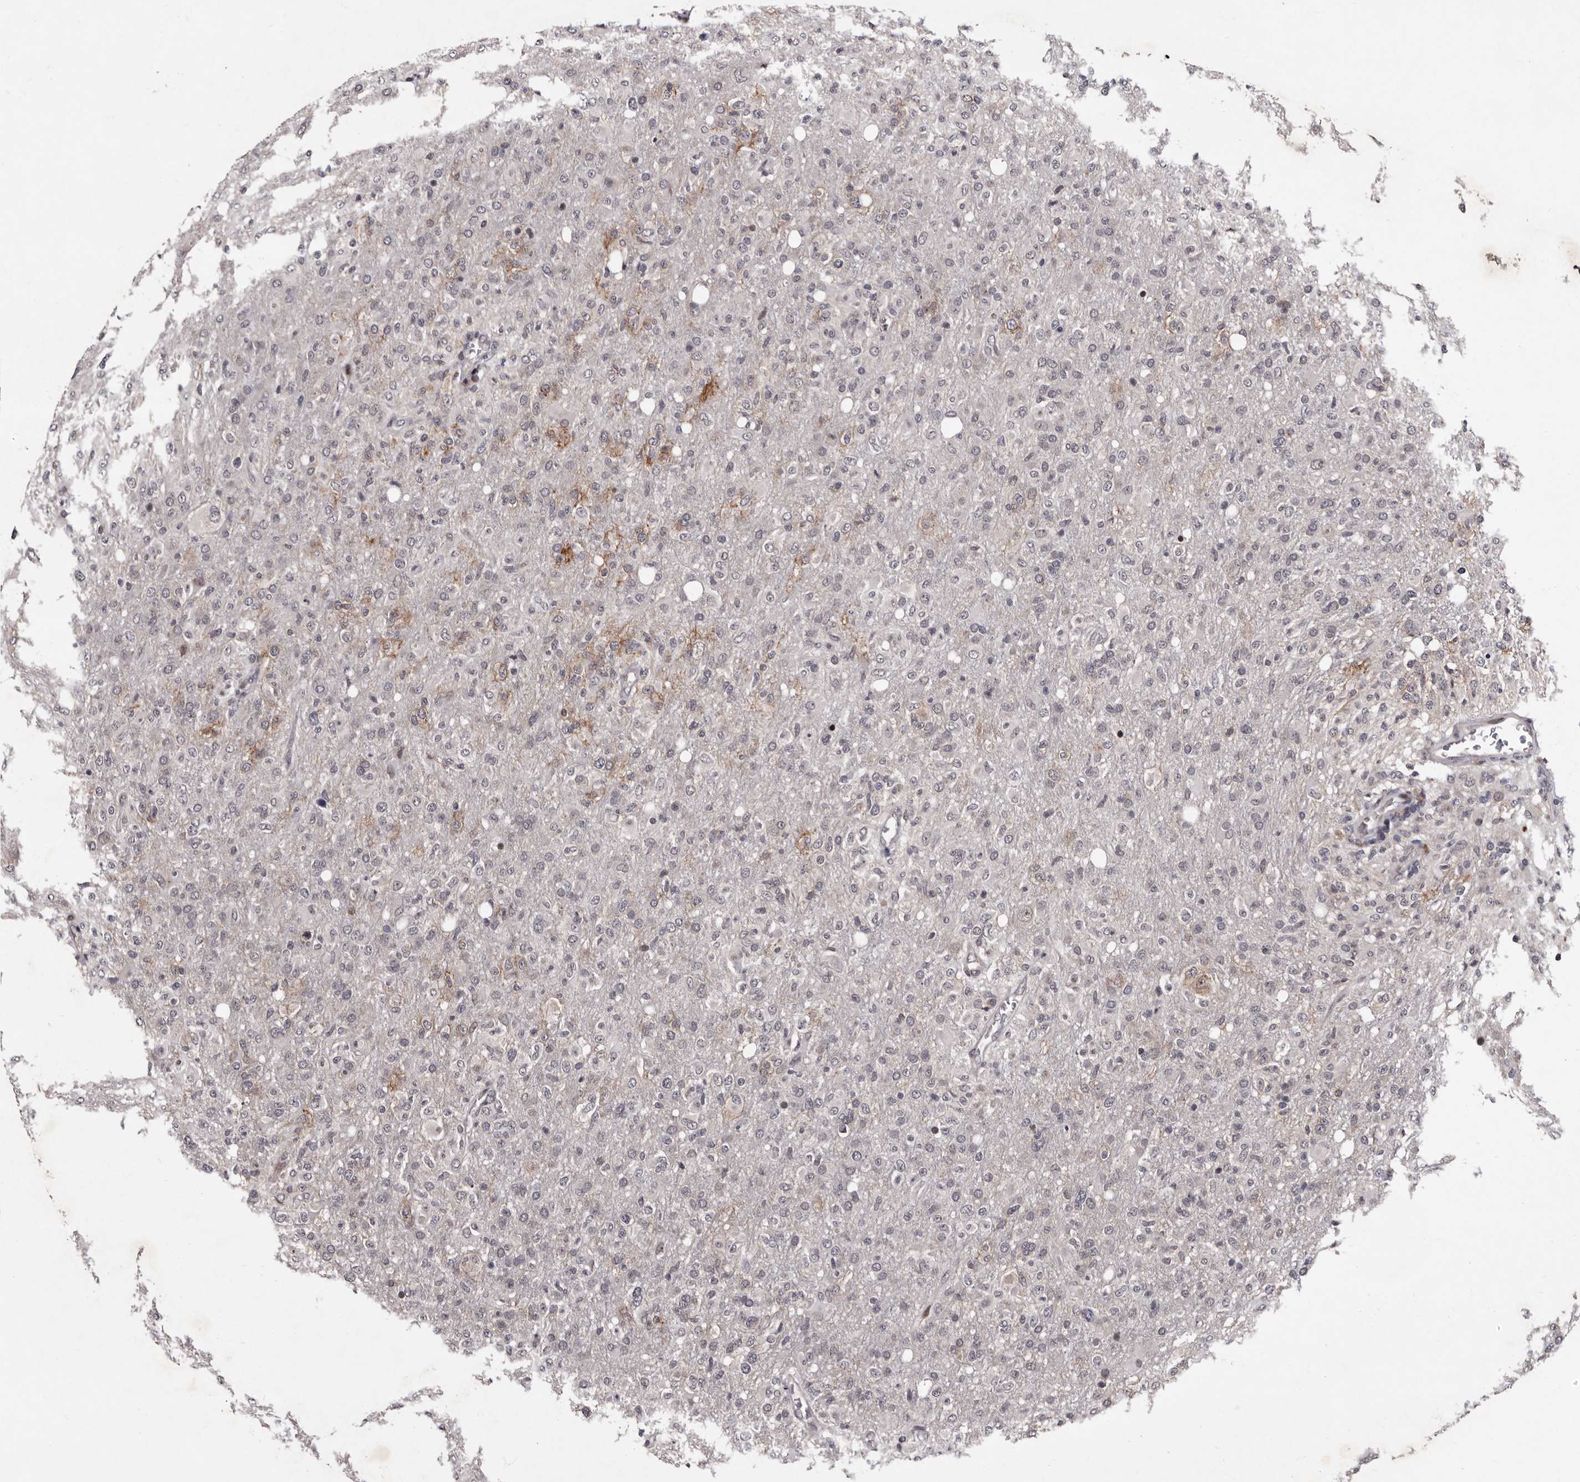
{"staining": {"intensity": "negative", "quantity": "none", "location": "none"}, "tissue": "glioma", "cell_type": "Tumor cells", "image_type": "cancer", "snomed": [{"axis": "morphology", "description": "Glioma, malignant, High grade"}, {"axis": "topography", "description": "Brain"}], "caption": "Tumor cells show no significant protein staining in glioma. (DAB (3,3'-diaminobenzidine) IHC with hematoxylin counter stain).", "gene": "TNKS", "patient": {"sex": "female", "age": 57}}